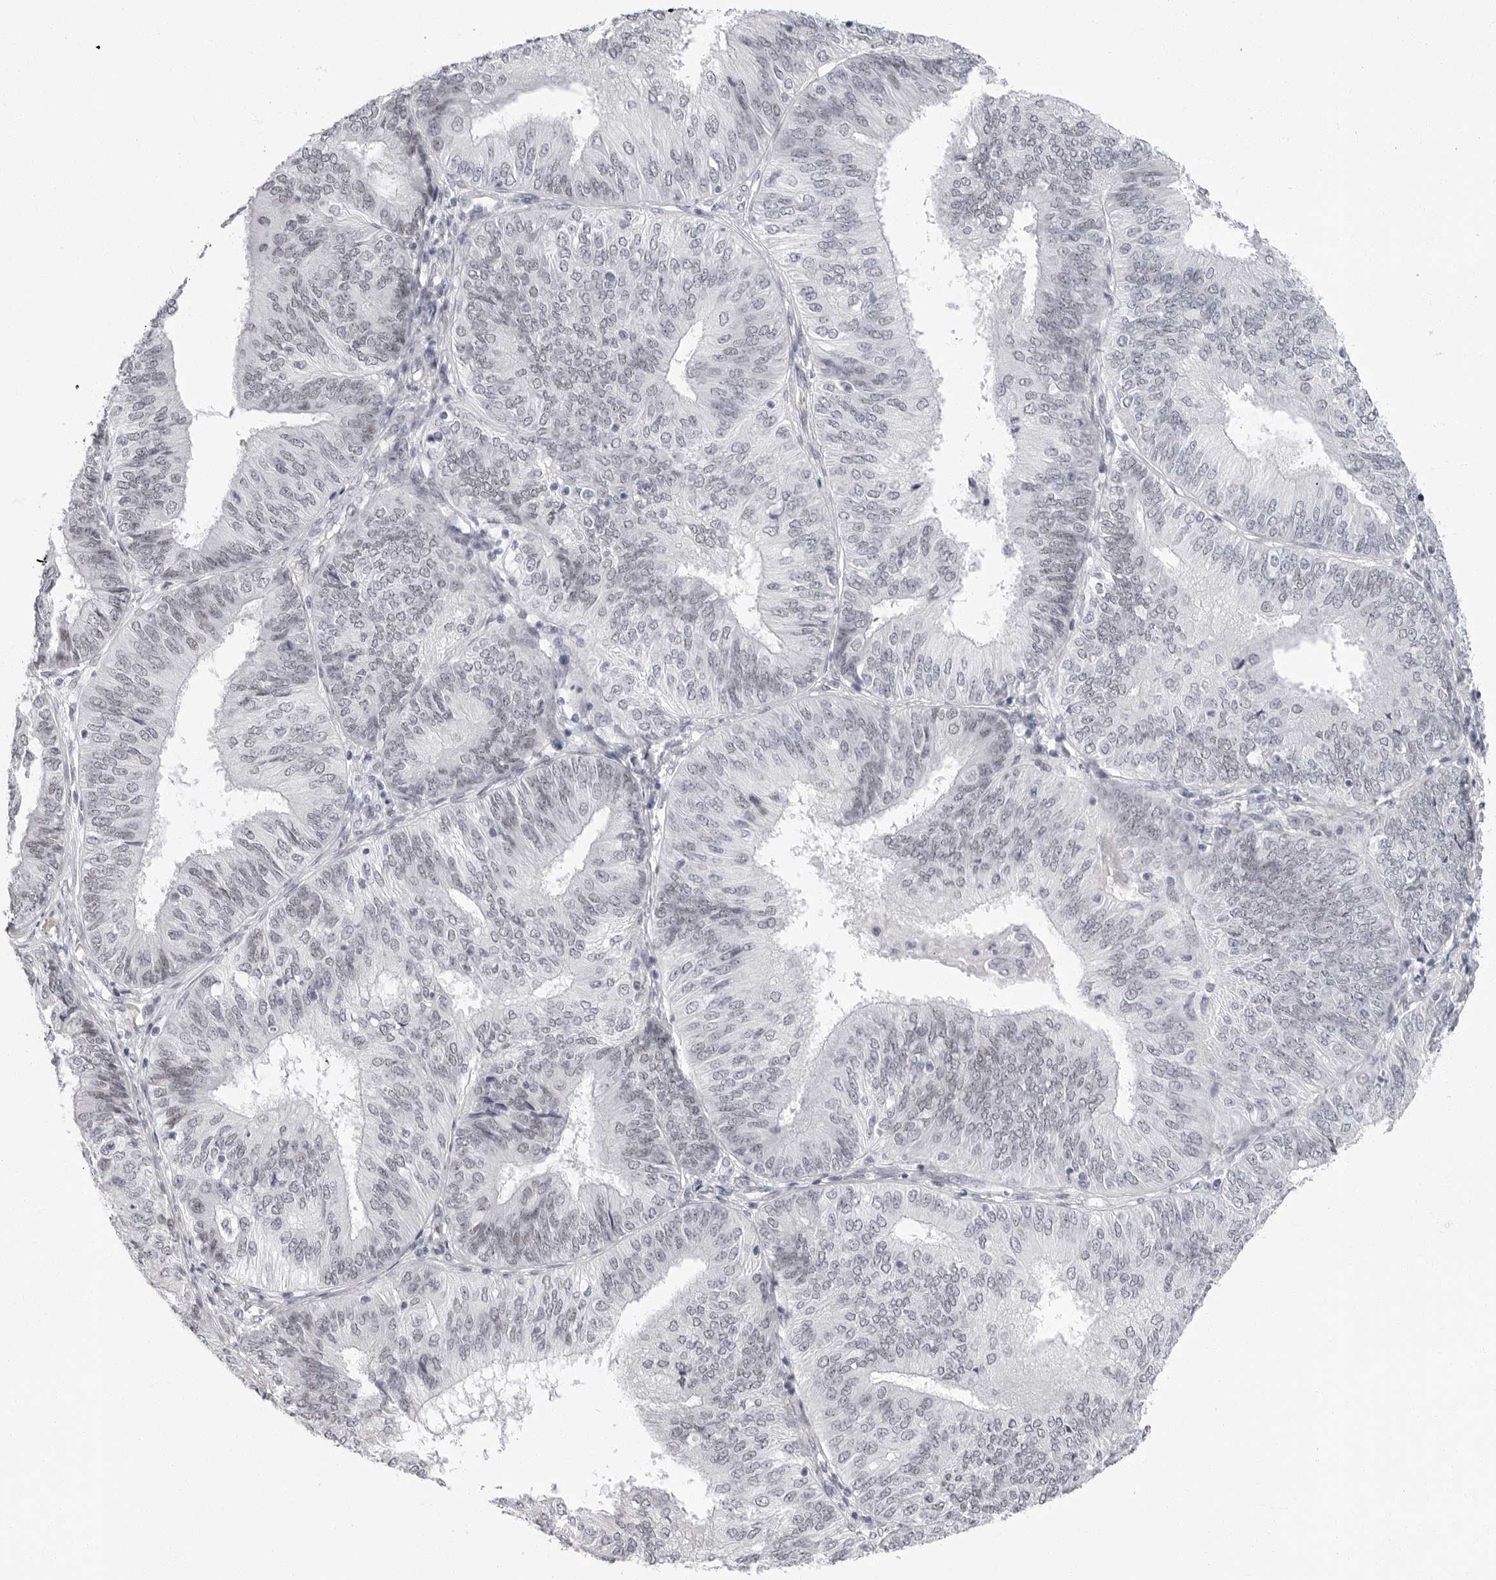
{"staining": {"intensity": "negative", "quantity": "none", "location": "none"}, "tissue": "endometrial cancer", "cell_type": "Tumor cells", "image_type": "cancer", "snomed": [{"axis": "morphology", "description": "Adenocarcinoma, NOS"}, {"axis": "topography", "description": "Endometrium"}], "caption": "Protein analysis of endometrial cancer shows no significant positivity in tumor cells.", "gene": "VEZF1", "patient": {"sex": "female", "age": 58}}